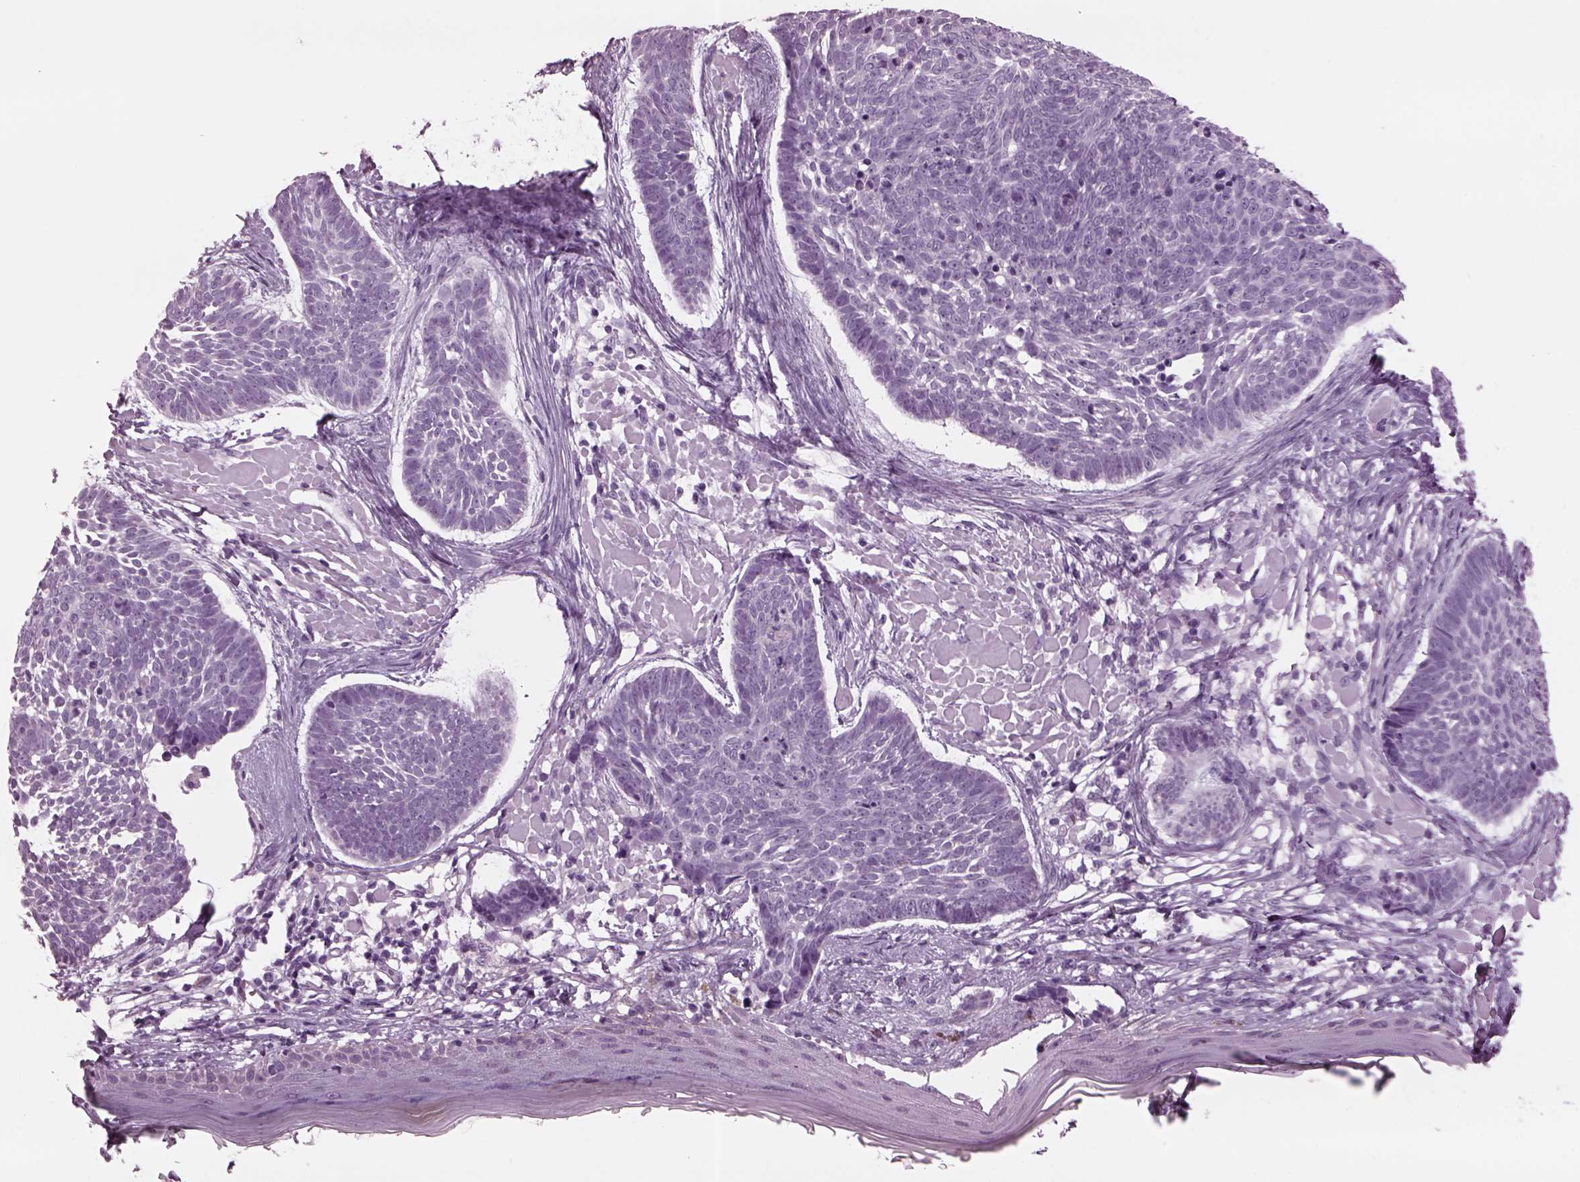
{"staining": {"intensity": "negative", "quantity": "none", "location": "none"}, "tissue": "skin cancer", "cell_type": "Tumor cells", "image_type": "cancer", "snomed": [{"axis": "morphology", "description": "Basal cell carcinoma"}, {"axis": "topography", "description": "Skin"}], "caption": "There is no significant staining in tumor cells of skin cancer. The staining was performed using DAB (3,3'-diaminobenzidine) to visualize the protein expression in brown, while the nuclei were stained in blue with hematoxylin (Magnification: 20x).", "gene": "TPPP2", "patient": {"sex": "male", "age": 85}}